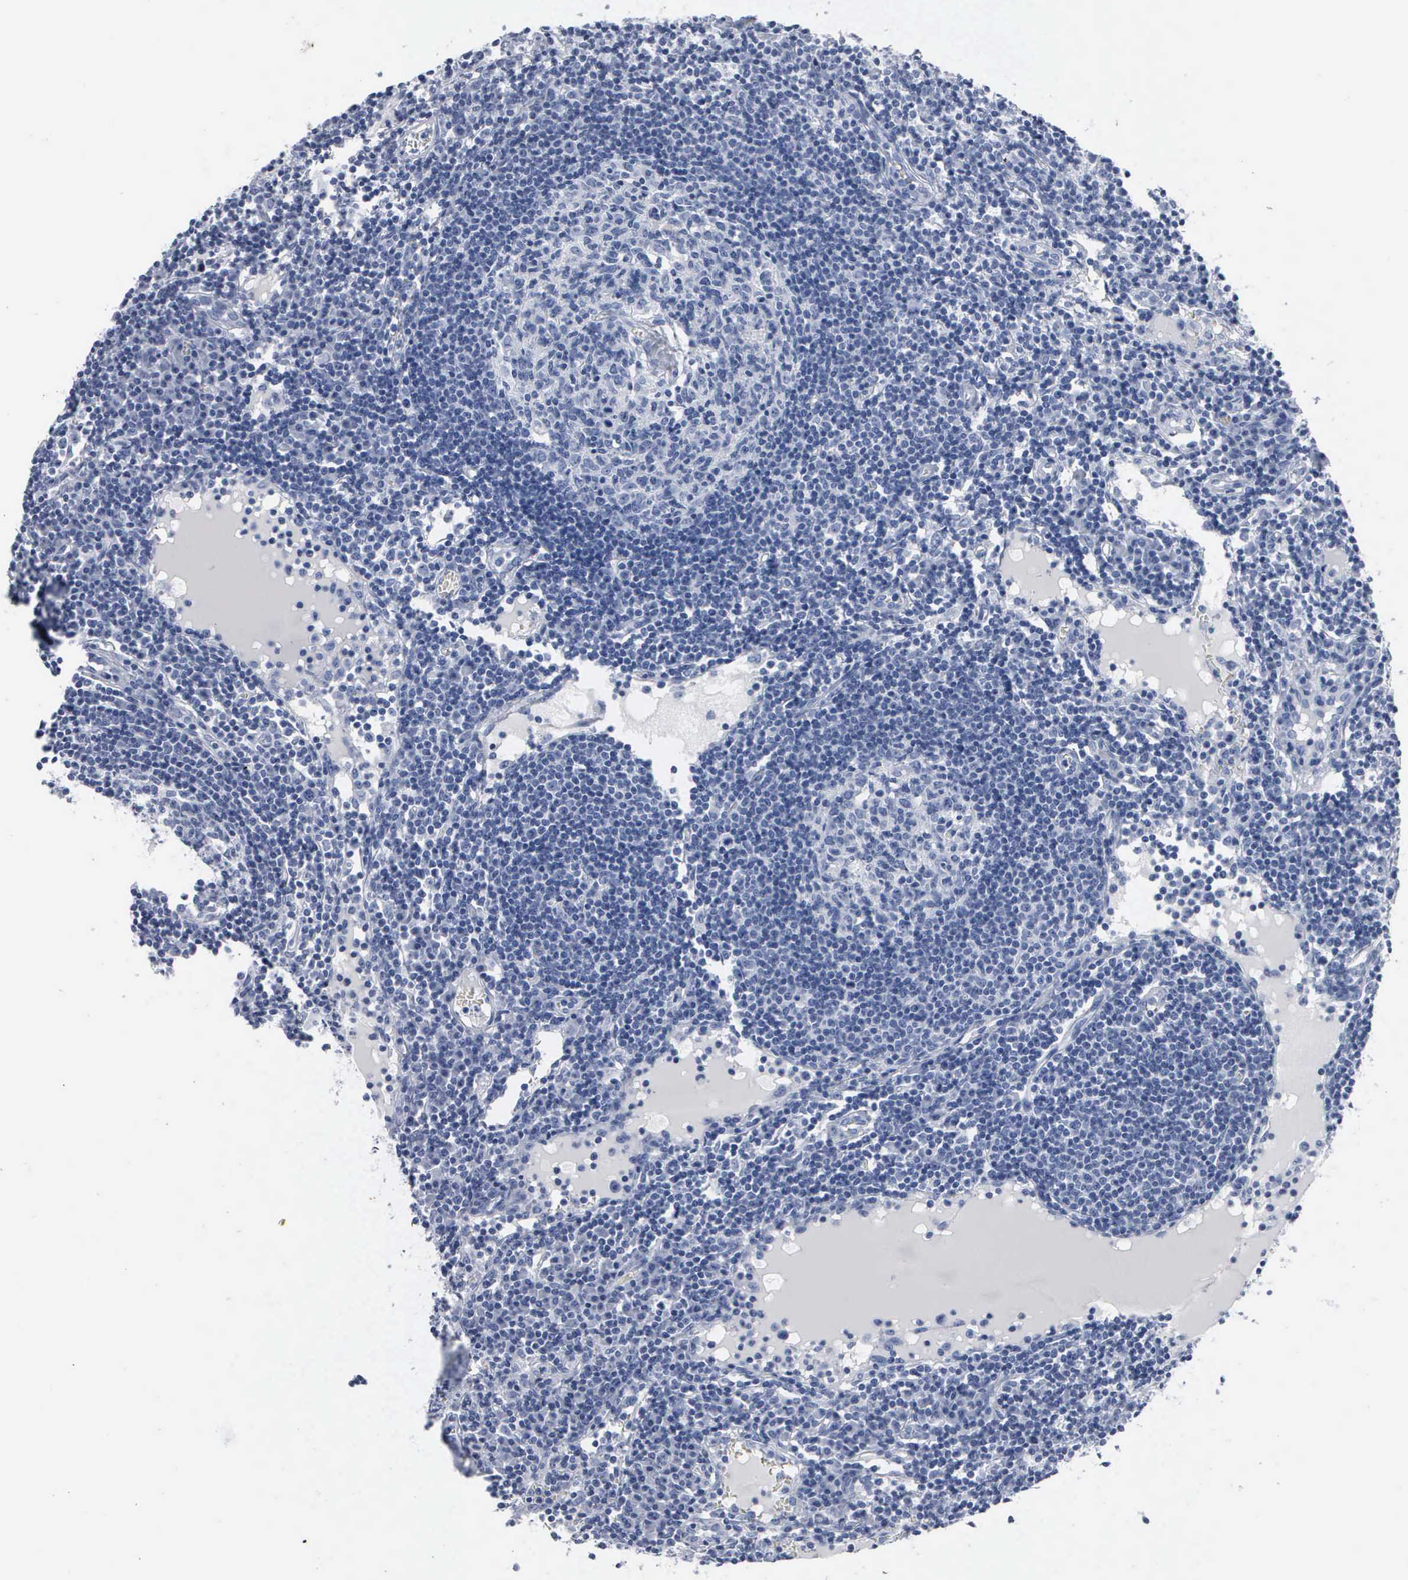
{"staining": {"intensity": "negative", "quantity": "none", "location": "none"}, "tissue": "lymph node", "cell_type": "Germinal center cells", "image_type": "normal", "snomed": [{"axis": "morphology", "description": "Normal tissue, NOS"}, {"axis": "topography", "description": "Lymph node"}], "caption": "This is a micrograph of immunohistochemistry (IHC) staining of normal lymph node, which shows no expression in germinal center cells.", "gene": "DMD", "patient": {"sex": "female", "age": 55}}